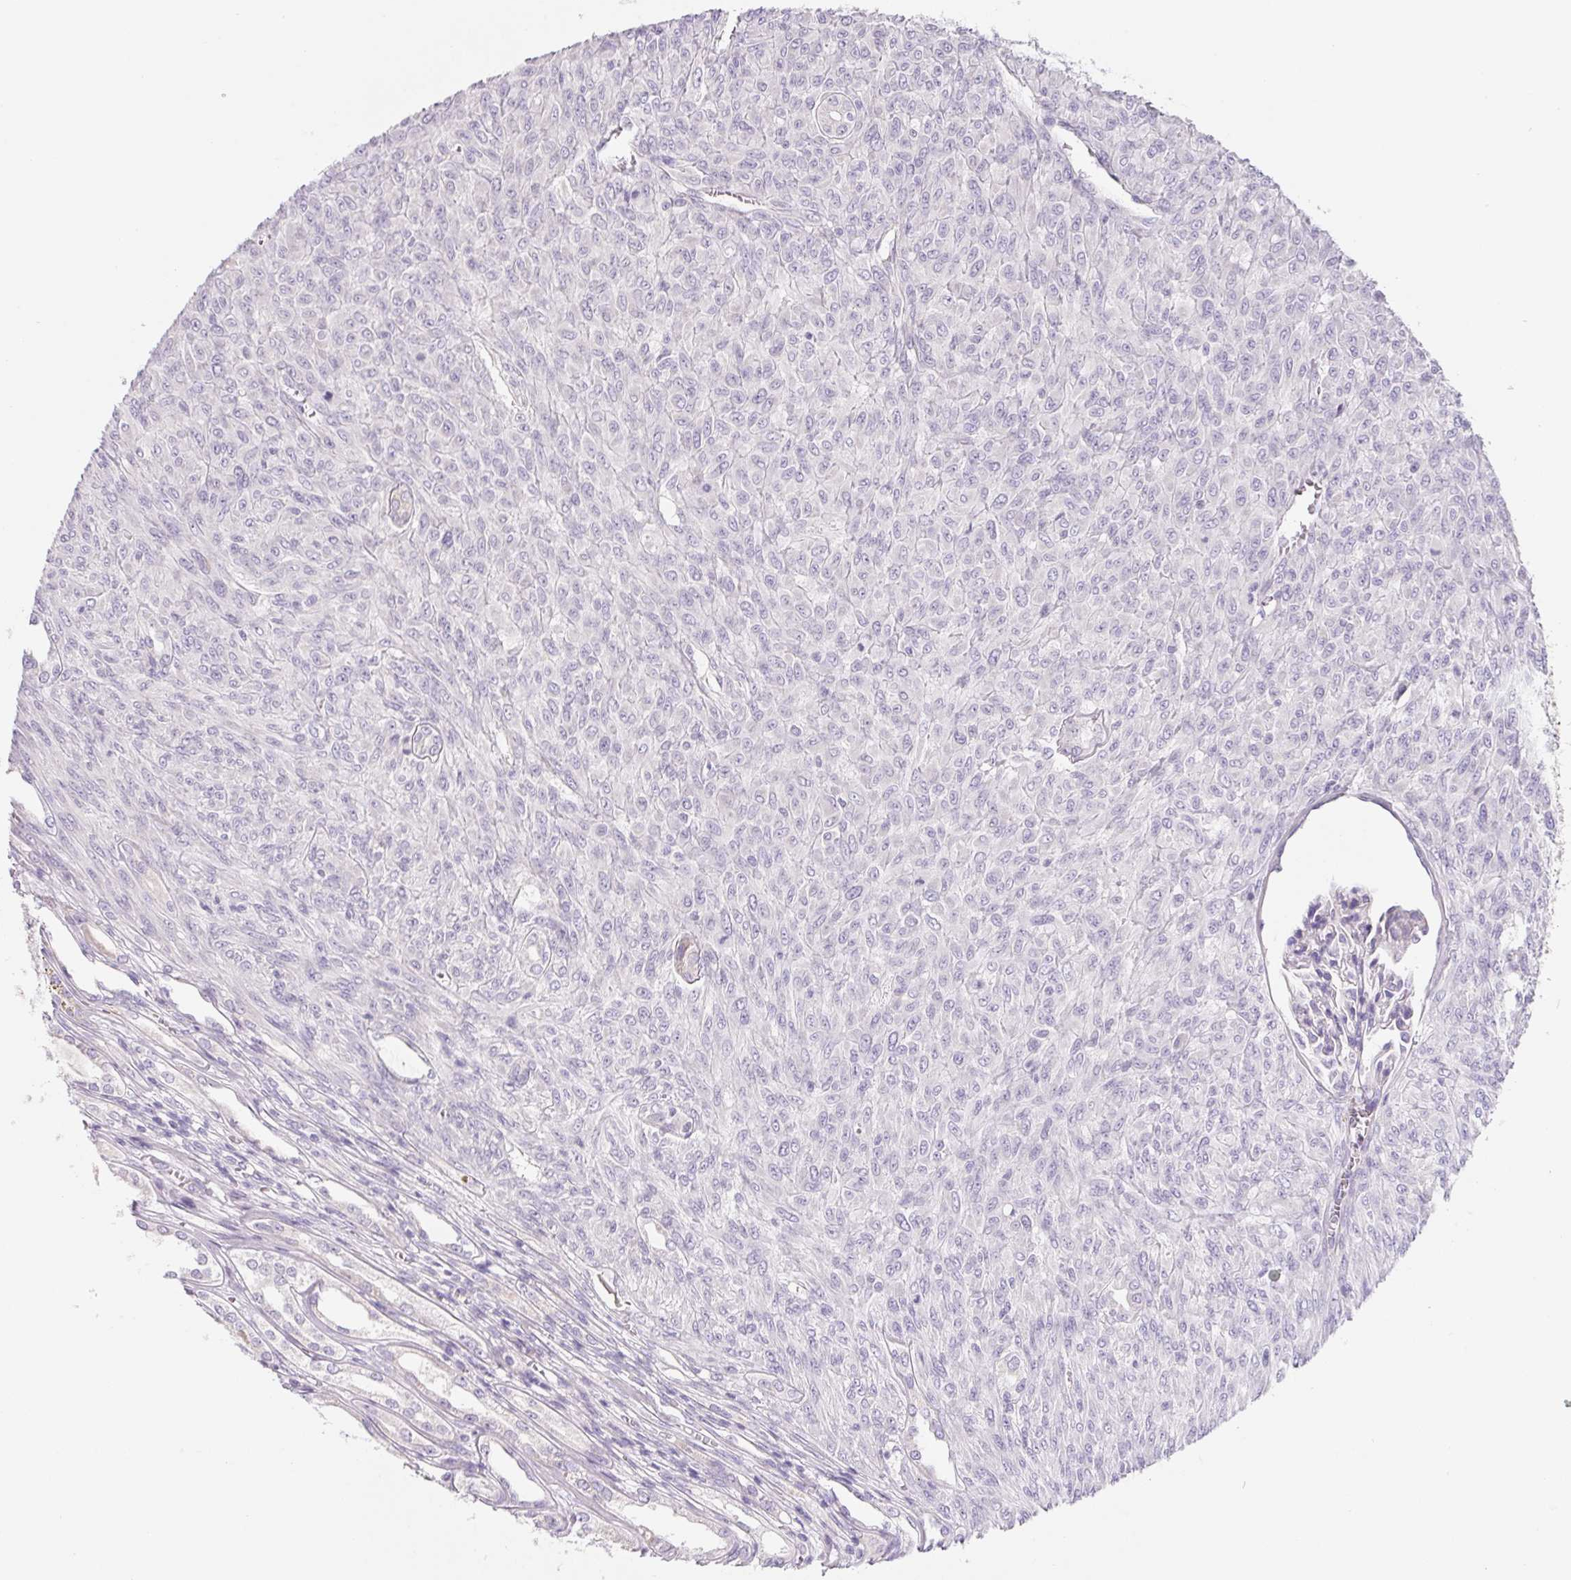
{"staining": {"intensity": "negative", "quantity": "none", "location": "none"}, "tissue": "renal cancer", "cell_type": "Tumor cells", "image_type": "cancer", "snomed": [{"axis": "morphology", "description": "Adenocarcinoma, NOS"}, {"axis": "topography", "description": "Kidney"}], "caption": "Immunohistochemistry (IHC) histopathology image of human renal cancer (adenocarcinoma) stained for a protein (brown), which demonstrates no staining in tumor cells.", "gene": "LPA", "patient": {"sex": "male", "age": 58}}